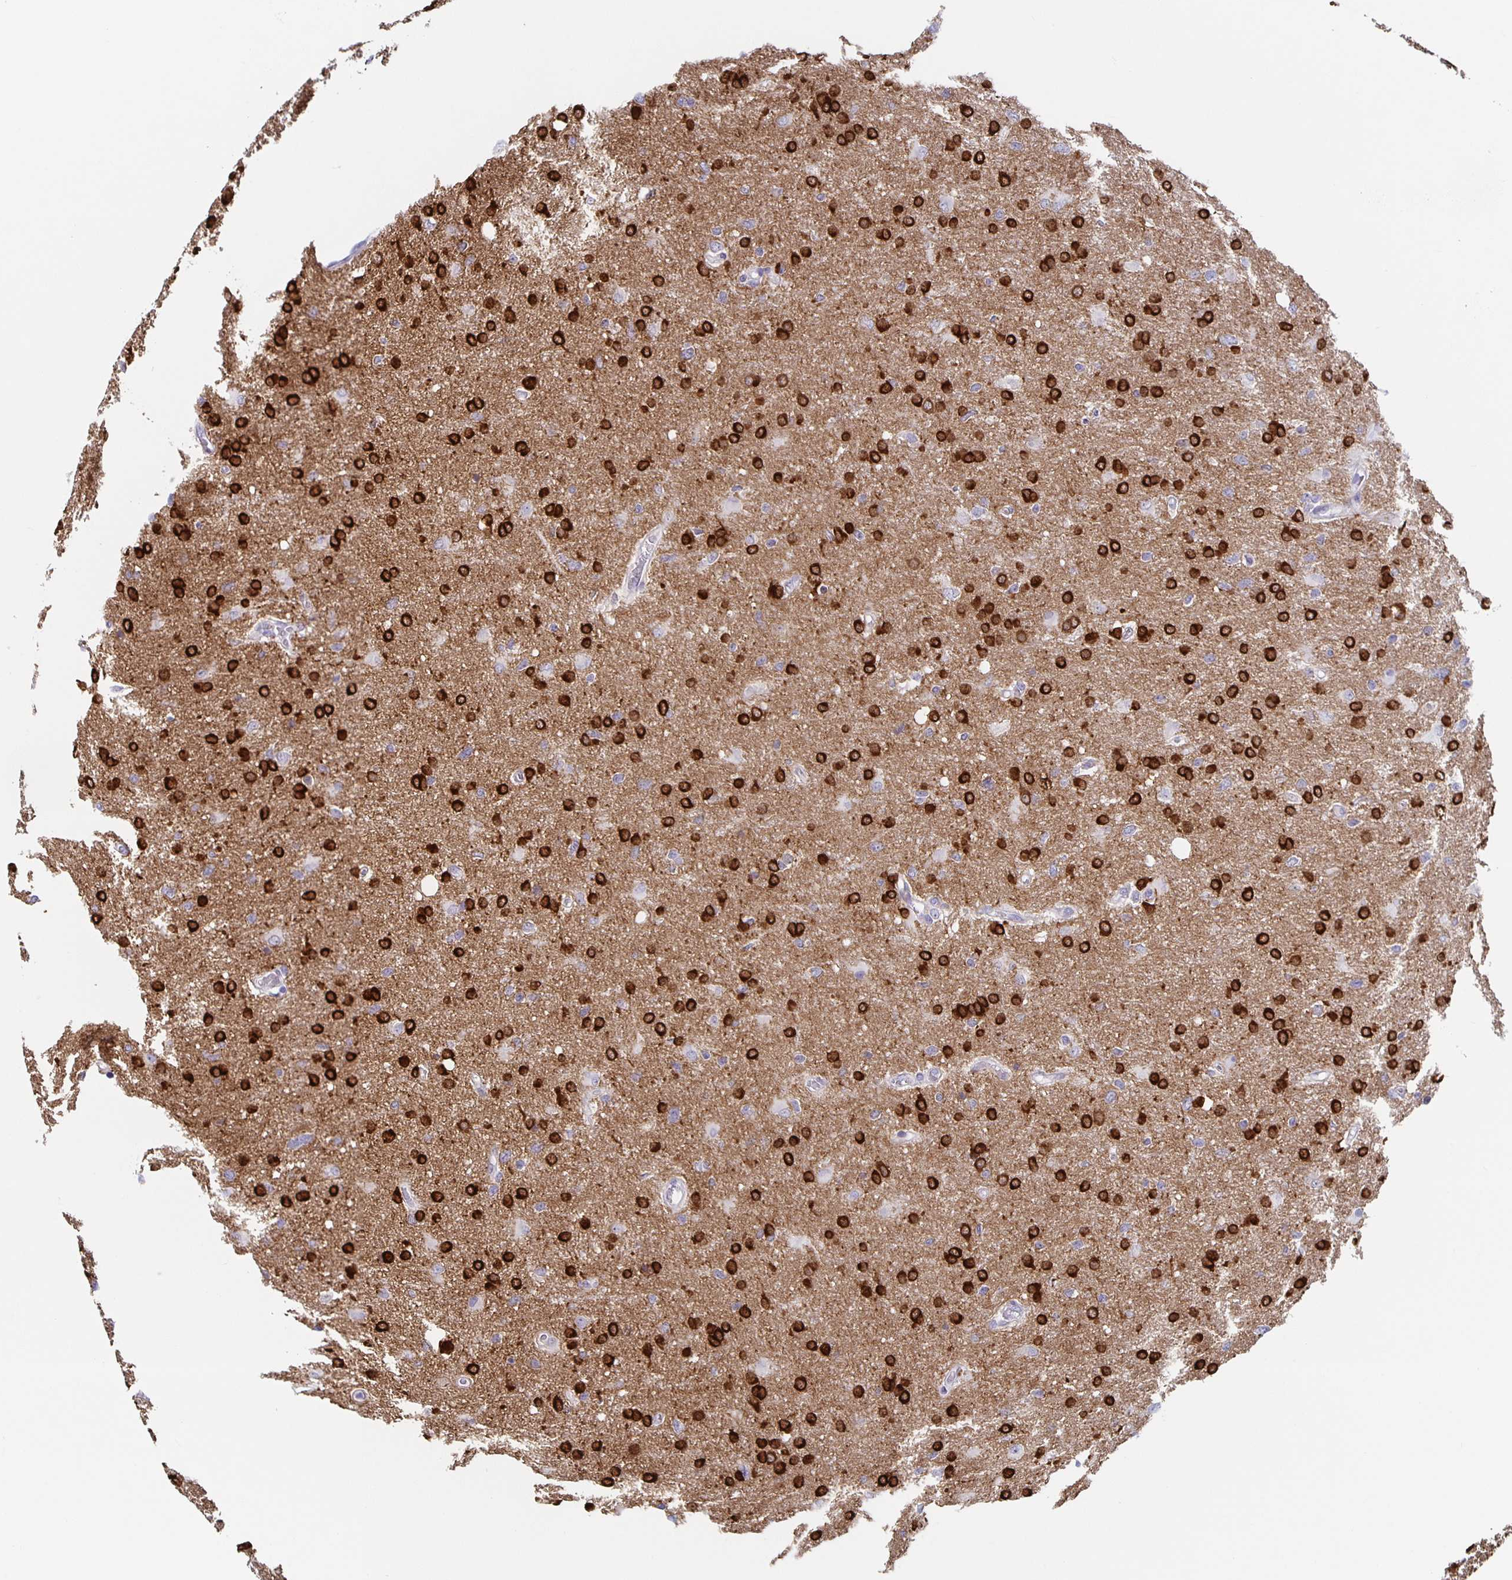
{"staining": {"intensity": "strong", "quantity": "25%-75%", "location": "cytoplasmic/membranous"}, "tissue": "glioma", "cell_type": "Tumor cells", "image_type": "cancer", "snomed": [{"axis": "morphology", "description": "Glioma, malignant, High grade"}, {"axis": "topography", "description": "Brain"}], "caption": "DAB (3,3'-diaminobenzidine) immunohistochemical staining of human glioma reveals strong cytoplasmic/membranous protein expression in about 25%-75% of tumor cells.", "gene": "TPPP", "patient": {"sex": "male", "age": 53}}